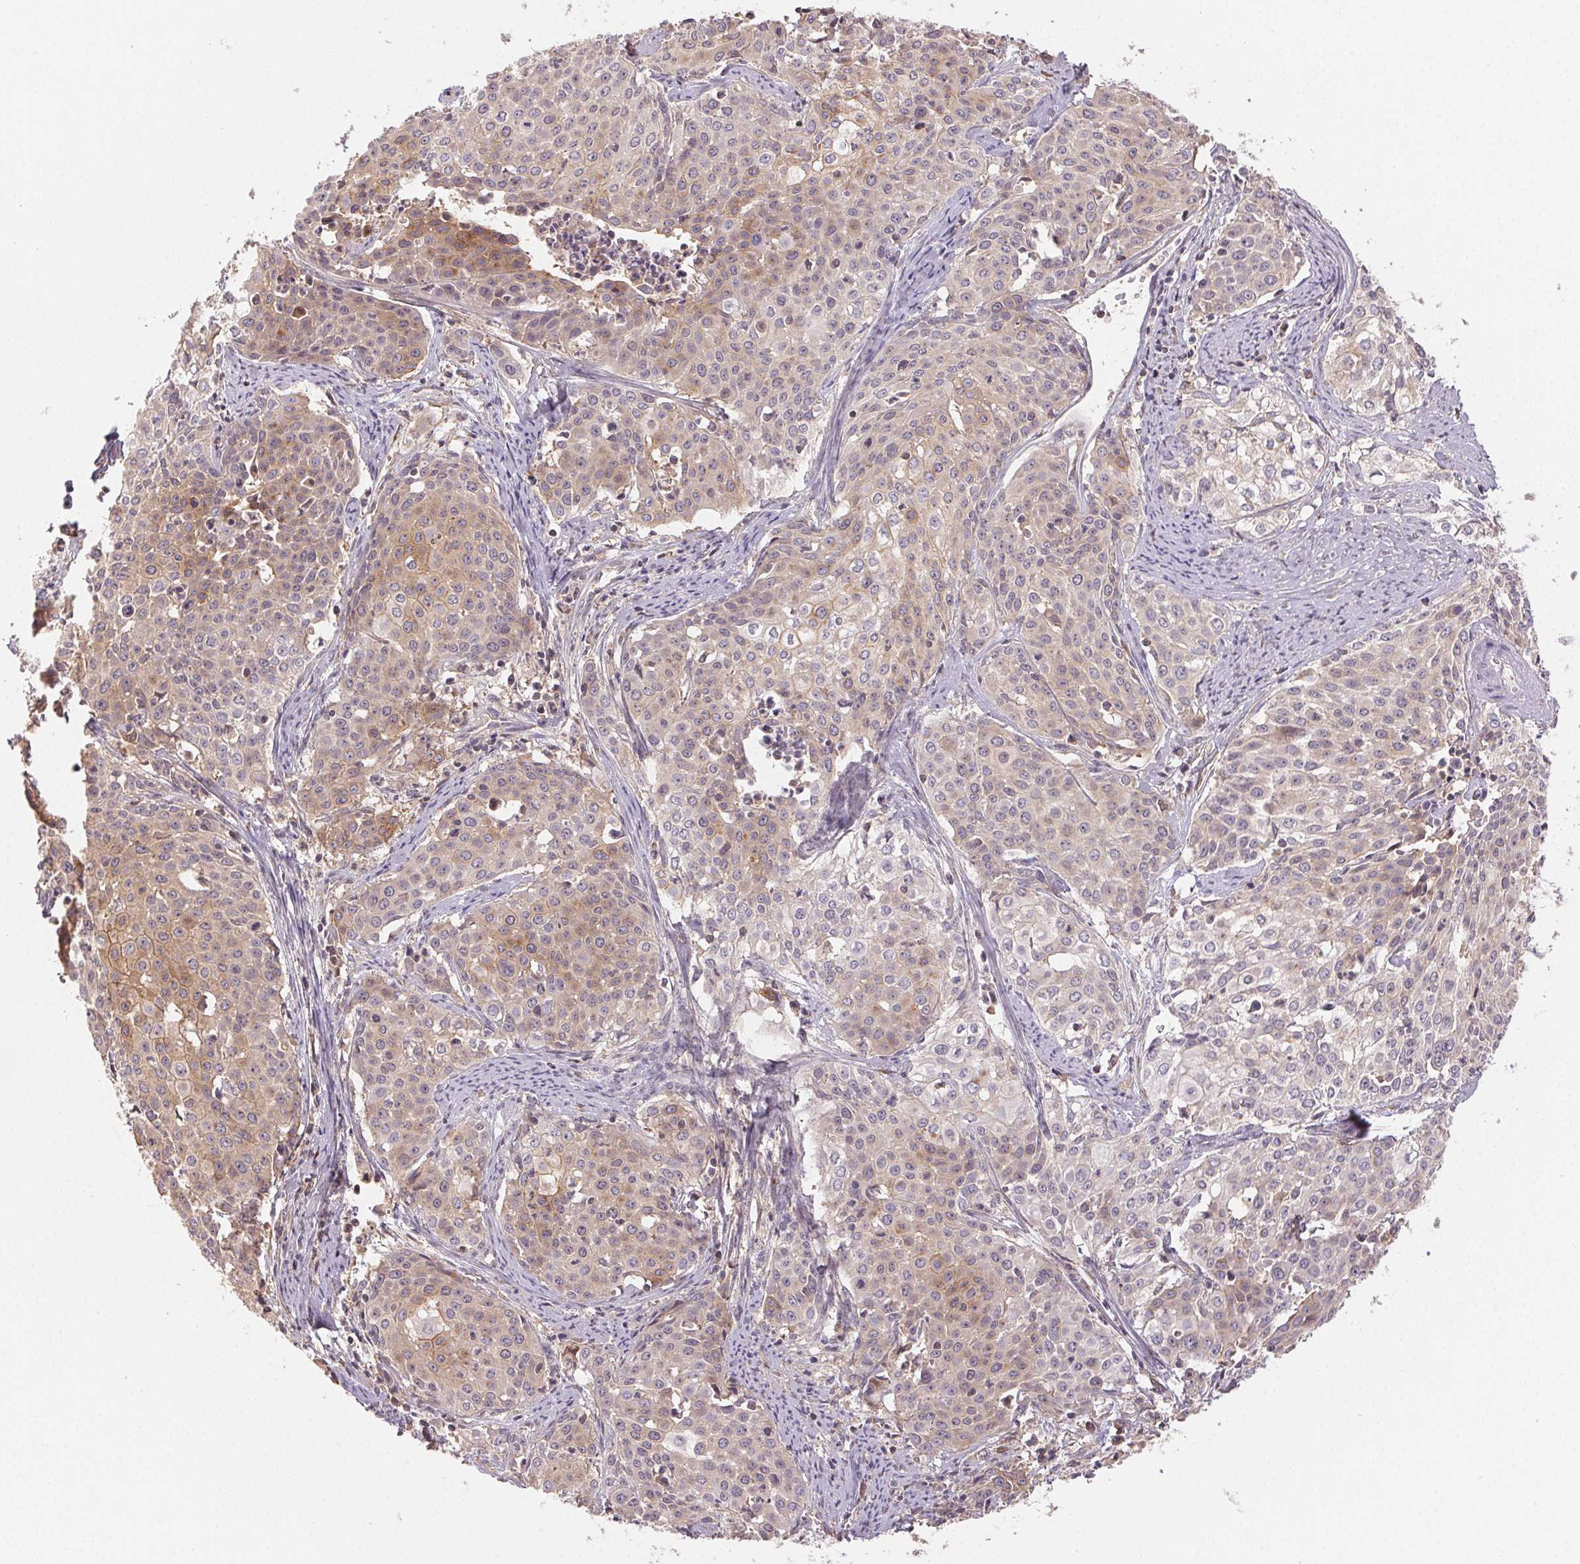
{"staining": {"intensity": "weak", "quantity": "25%-75%", "location": "cytoplasmic/membranous"}, "tissue": "cervical cancer", "cell_type": "Tumor cells", "image_type": "cancer", "snomed": [{"axis": "morphology", "description": "Squamous cell carcinoma, NOS"}, {"axis": "topography", "description": "Cervix"}], "caption": "The image exhibits a brown stain indicating the presence of a protein in the cytoplasmic/membranous of tumor cells in cervical cancer (squamous cell carcinoma).", "gene": "MAPKAPK2", "patient": {"sex": "female", "age": 39}}